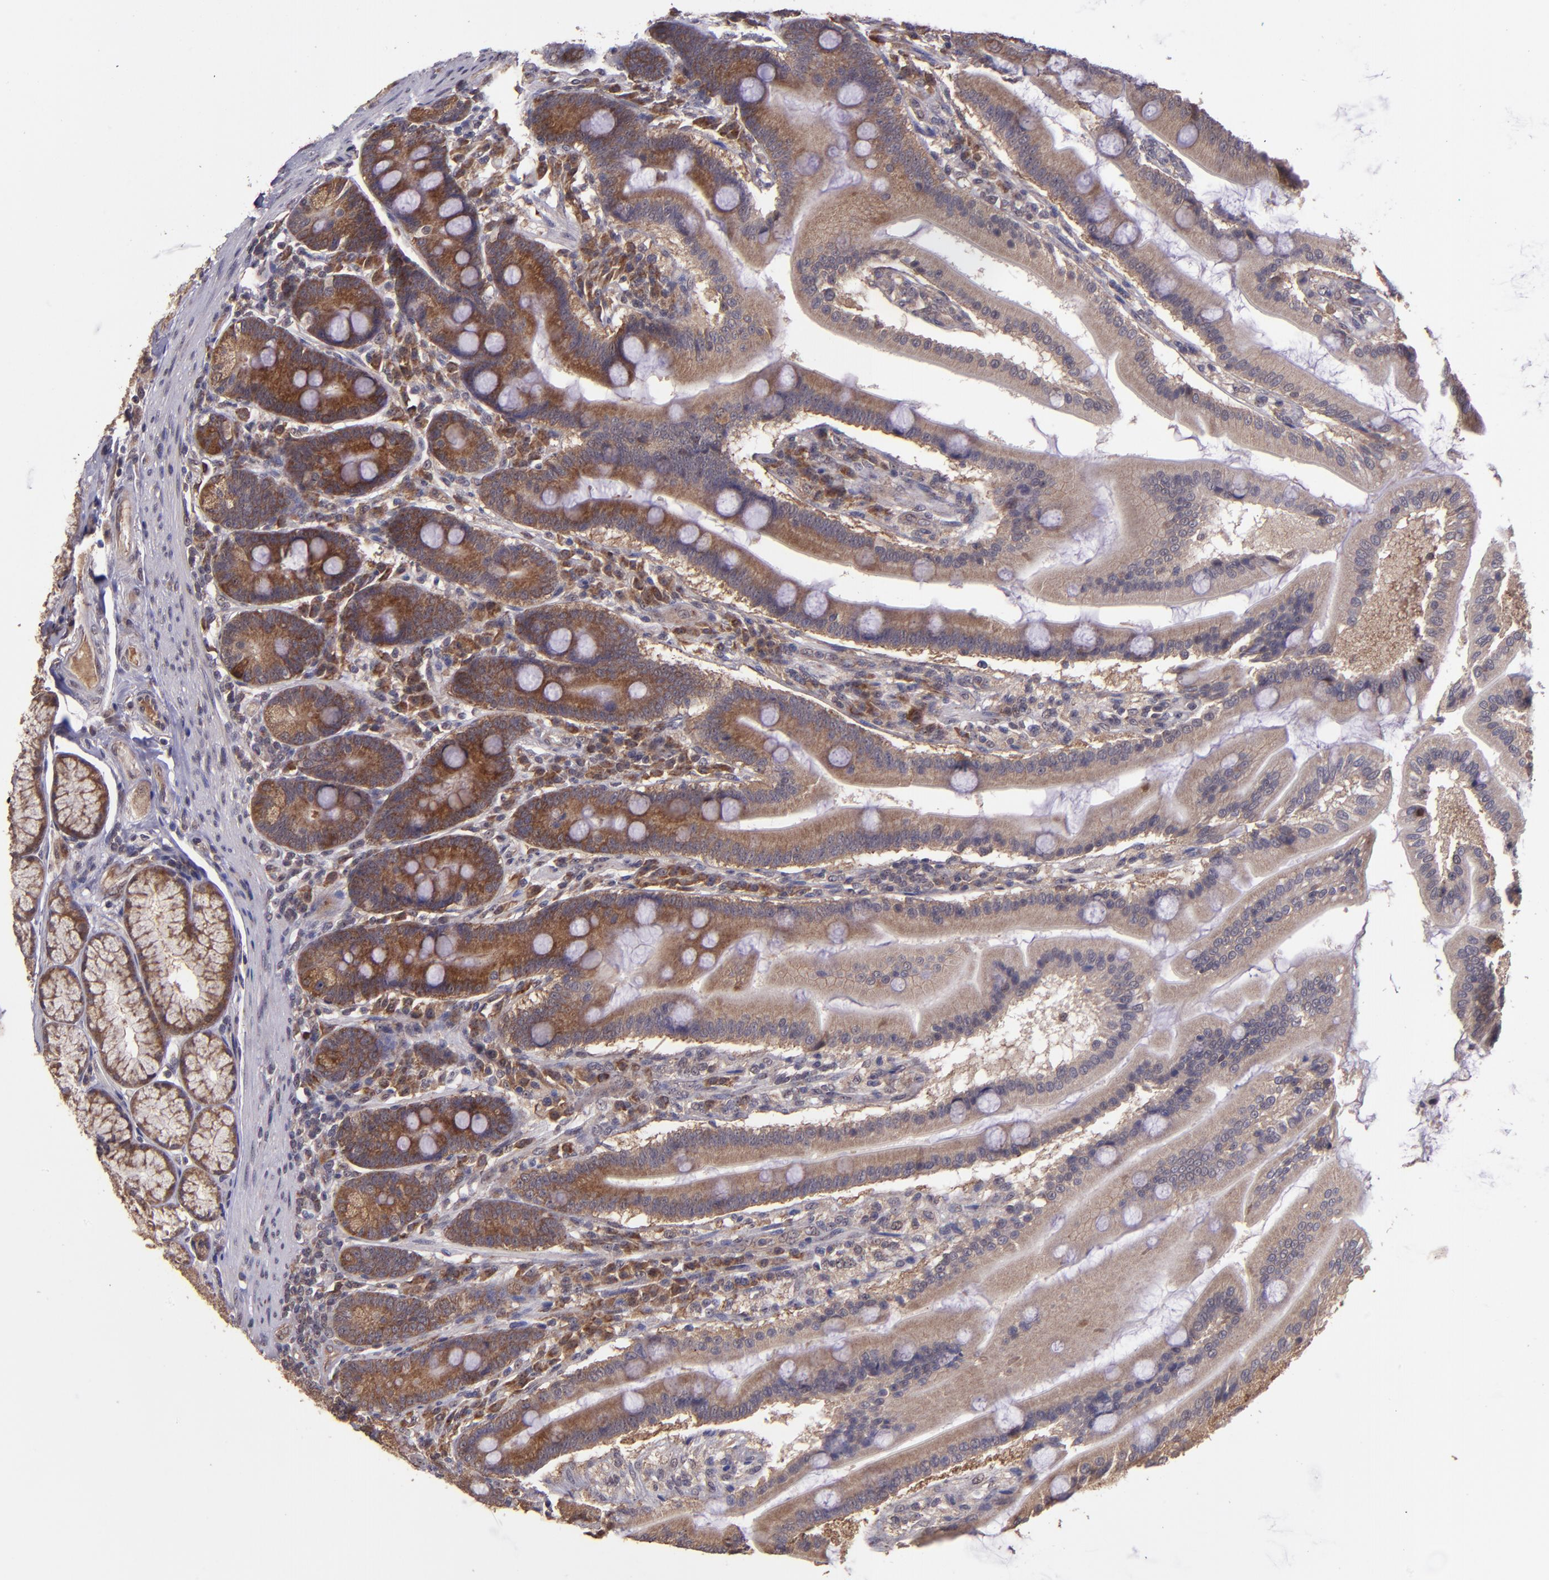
{"staining": {"intensity": "strong", "quantity": ">75%", "location": "cytoplasmic/membranous"}, "tissue": "duodenum", "cell_type": "Glandular cells", "image_type": "normal", "snomed": [{"axis": "morphology", "description": "Normal tissue, NOS"}, {"axis": "topography", "description": "Duodenum"}], "caption": "DAB immunohistochemical staining of benign human duodenum demonstrates strong cytoplasmic/membranous protein expression in approximately >75% of glandular cells.", "gene": "USP51", "patient": {"sex": "female", "age": 64}}